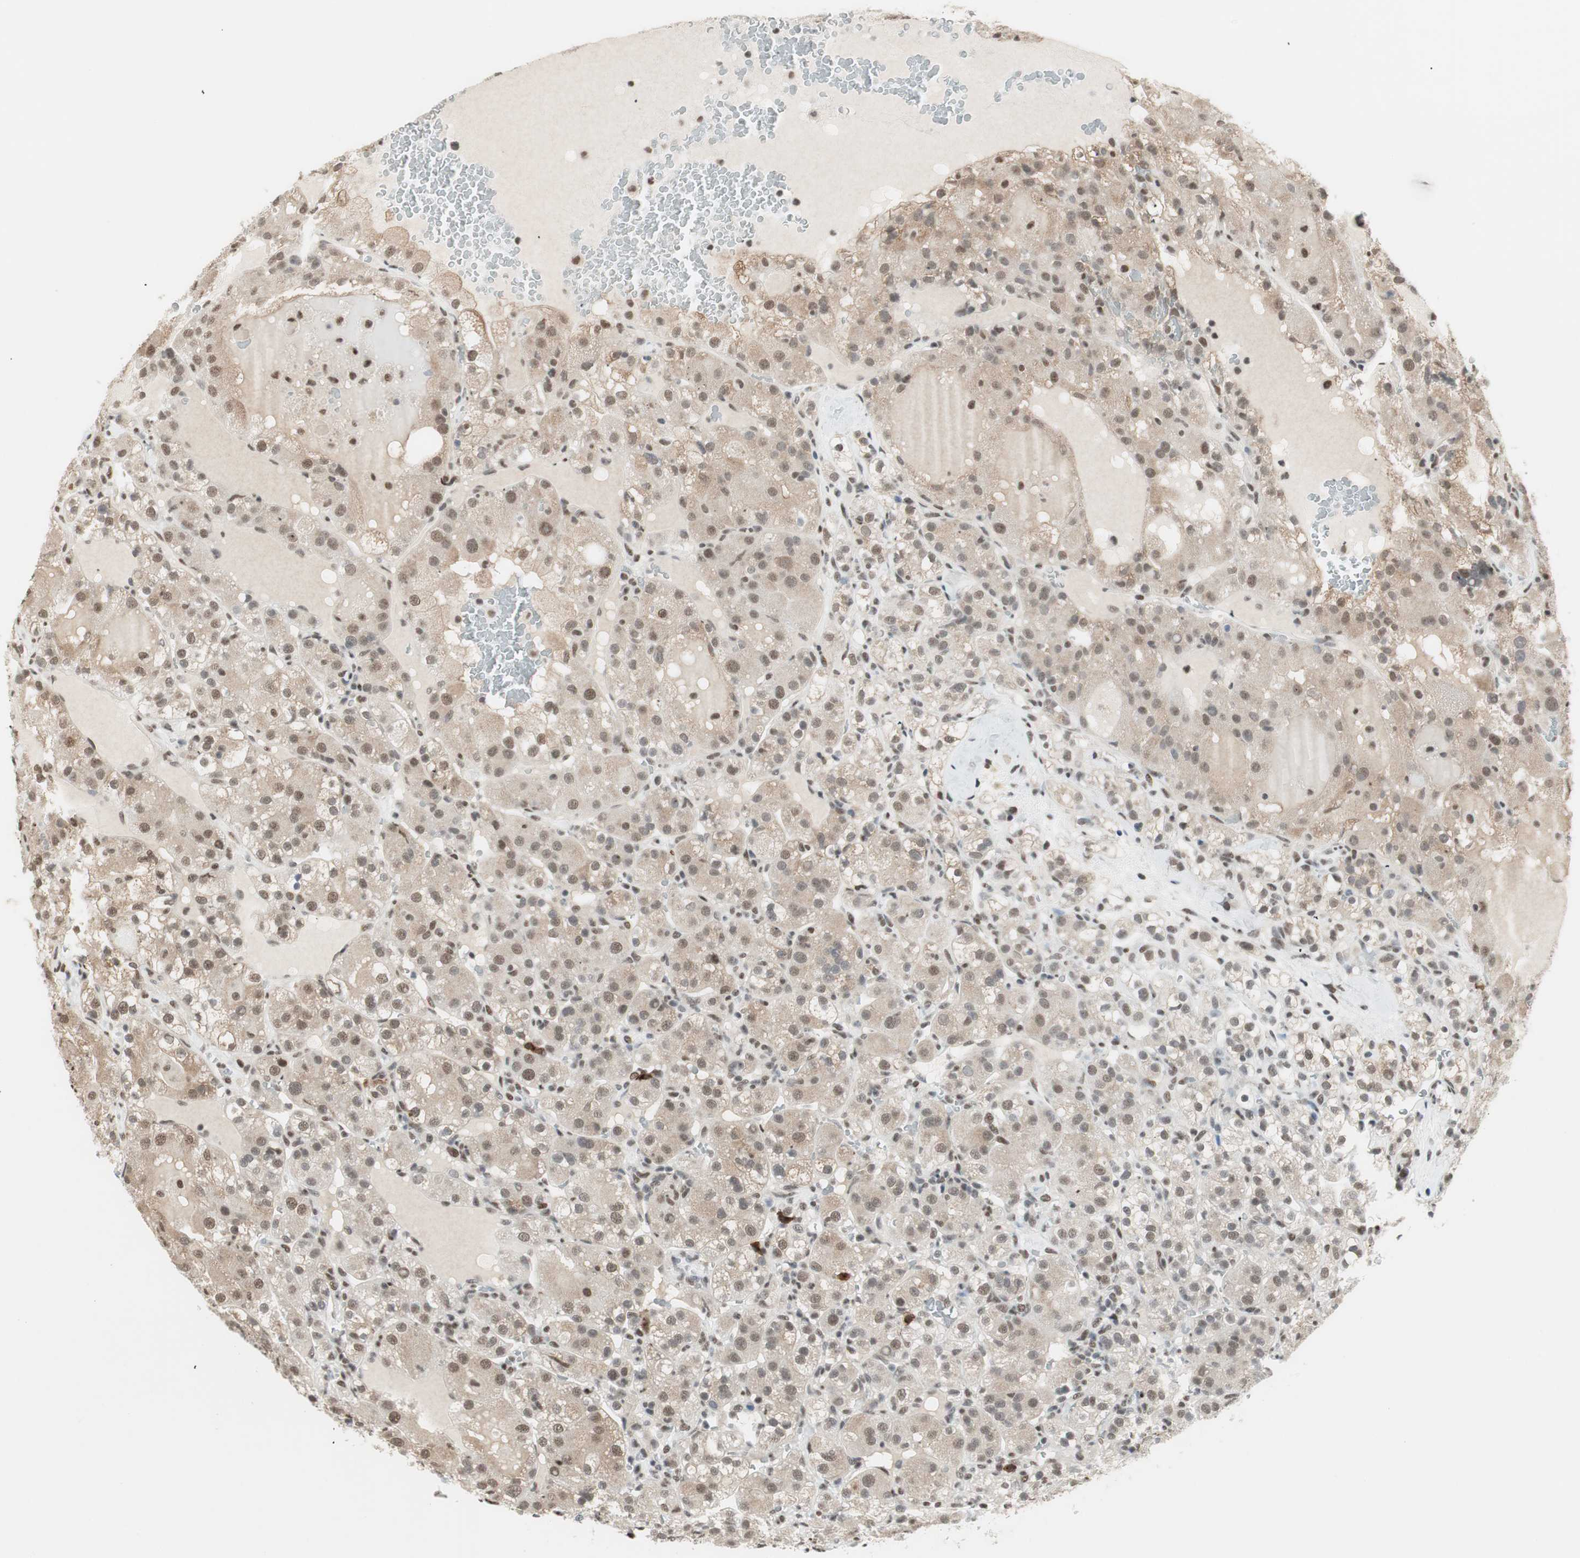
{"staining": {"intensity": "weak", "quantity": "25%-75%", "location": "cytoplasmic/membranous,nuclear"}, "tissue": "renal cancer", "cell_type": "Tumor cells", "image_type": "cancer", "snomed": [{"axis": "morphology", "description": "Normal tissue, NOS"}, {"axis": "morphology", "description": "Adenocarcinoma, NOS"}, {"axis": "topography", "description": "Kidney"}], "caption": "DAB immunohistochemical staining of renal cancer reveals weak cytoplasmic/membranous and nuclear protein expression in approximately 25%-75% of tumor cells.", "gene": "SMARCE1", "patient": {"sex": "male", "age": 61}}